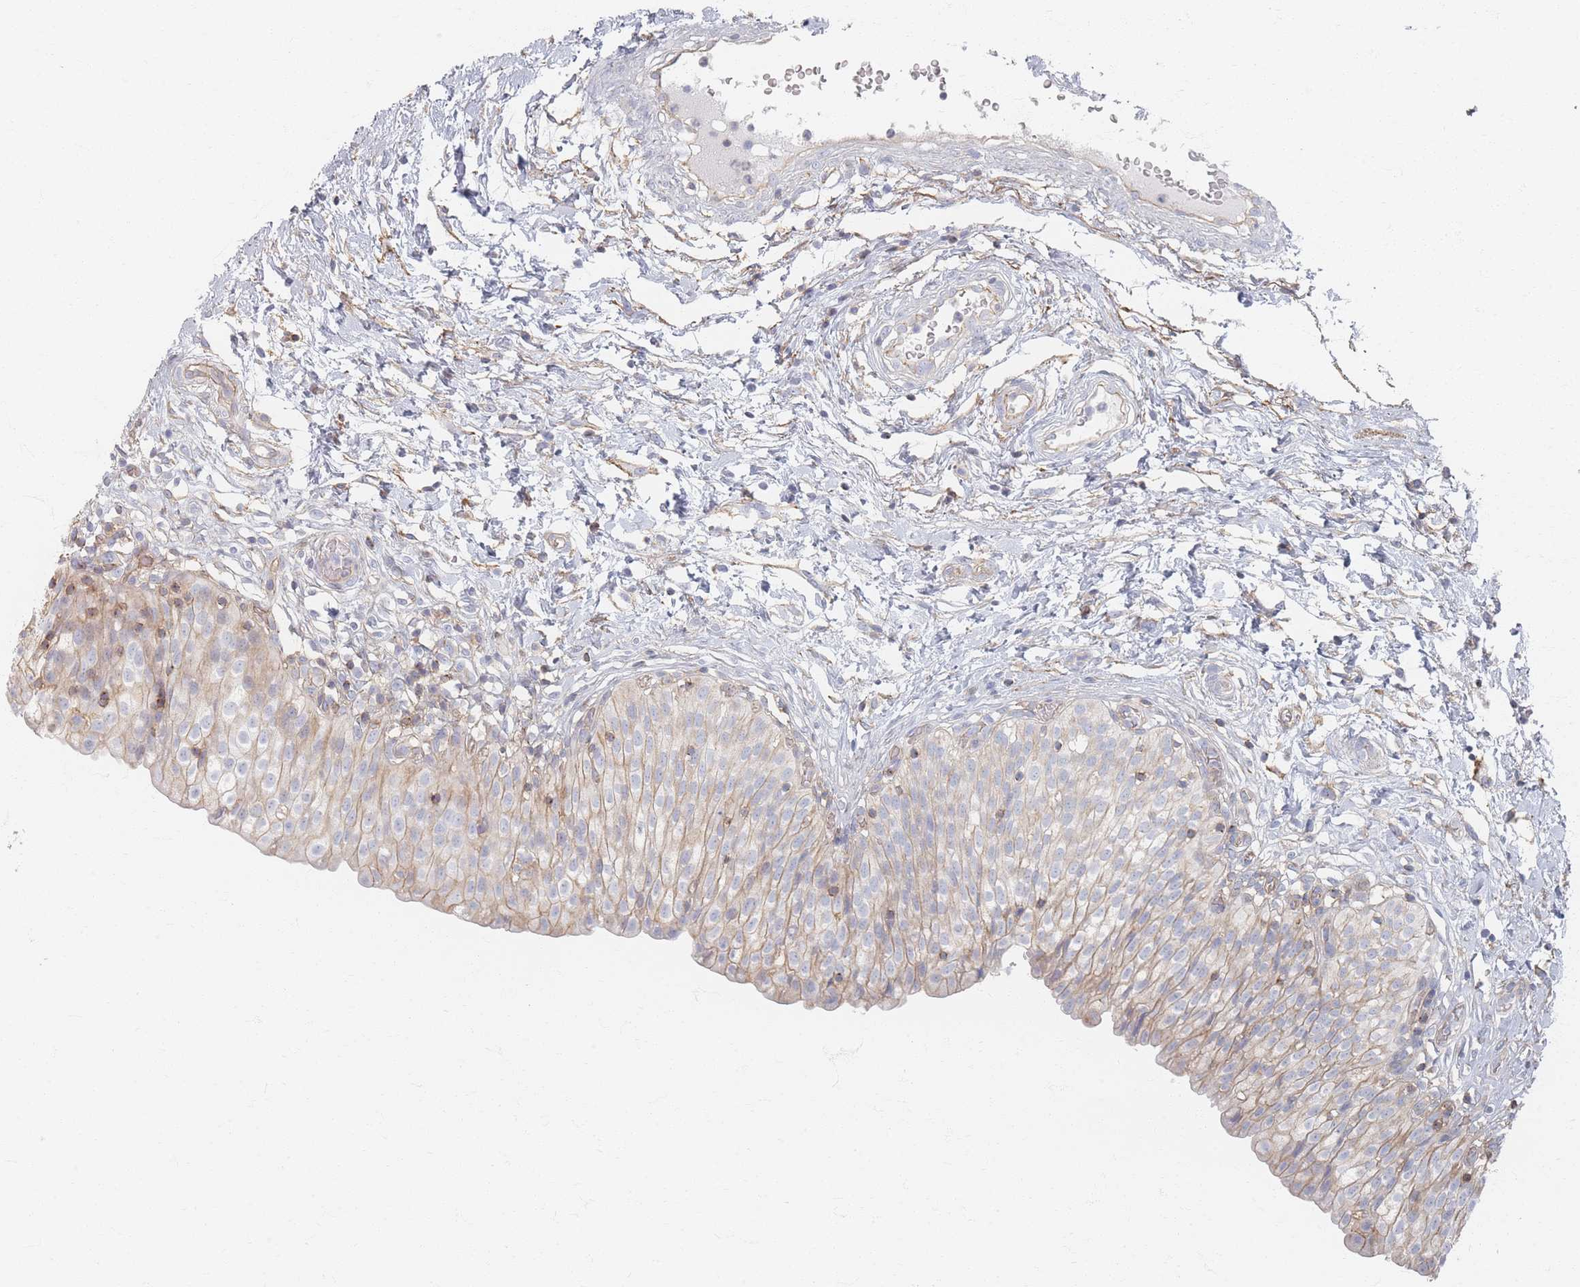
{"staining": {"intensity": "moderate", "quantity": ">75%", "location": "cytoplasmic/membranous"}, "tissue": "urinary bladder", "cell_type": "Urothelial cells", "image_type": "normal", "snomed": [{"axis": "morphology", "description": "Normal tissue, NOS"}, {"axis": "topography", "description": "Urinary bladder"}], "caption": "Approximately >75% of urothelial cells in benign human urinary bladder show moderate cytoplasmic/membranous protein expression as visualized by brown immunohistochemical staining.", "gene": "GNB1", "patient": {"sex": "male", "age": 55}}